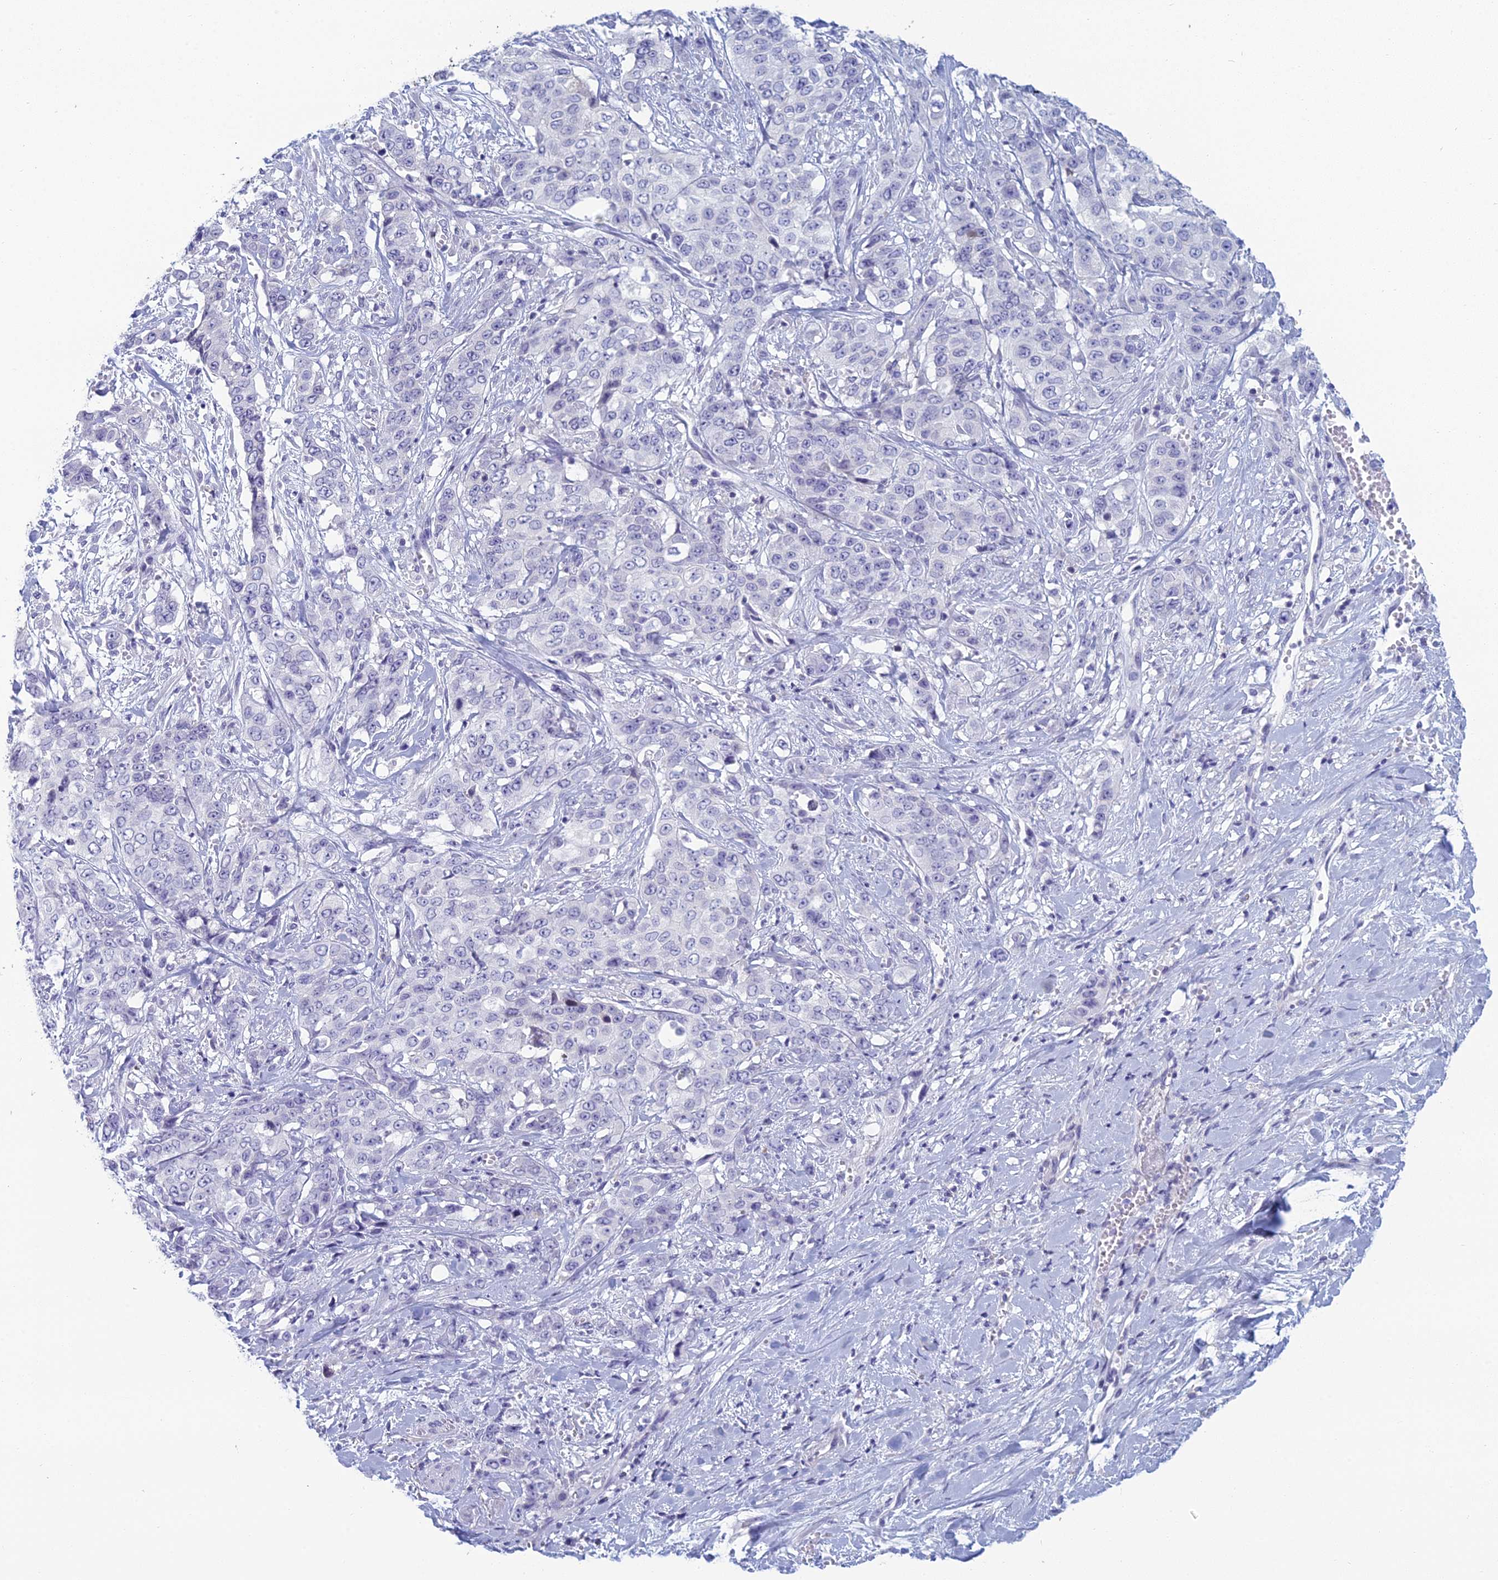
{"staining": {"intensity": "negative", "quantity": "none", "location": "none"}, "tissue": "stomach cancer", "cell_type": "Tumor cells", "image_type": "cancer", "snomed": [{"axis": "morphology", "description": "Adenocarcinoma, NOS"}, {"axis": "topography", "description": "Stomach, upper"}], "caption": "There is no significant expression in tumor cells of adenocarcinoma (stomach).", "gene": "MUC13", "patient": {"sex": "male", "age": 62}}